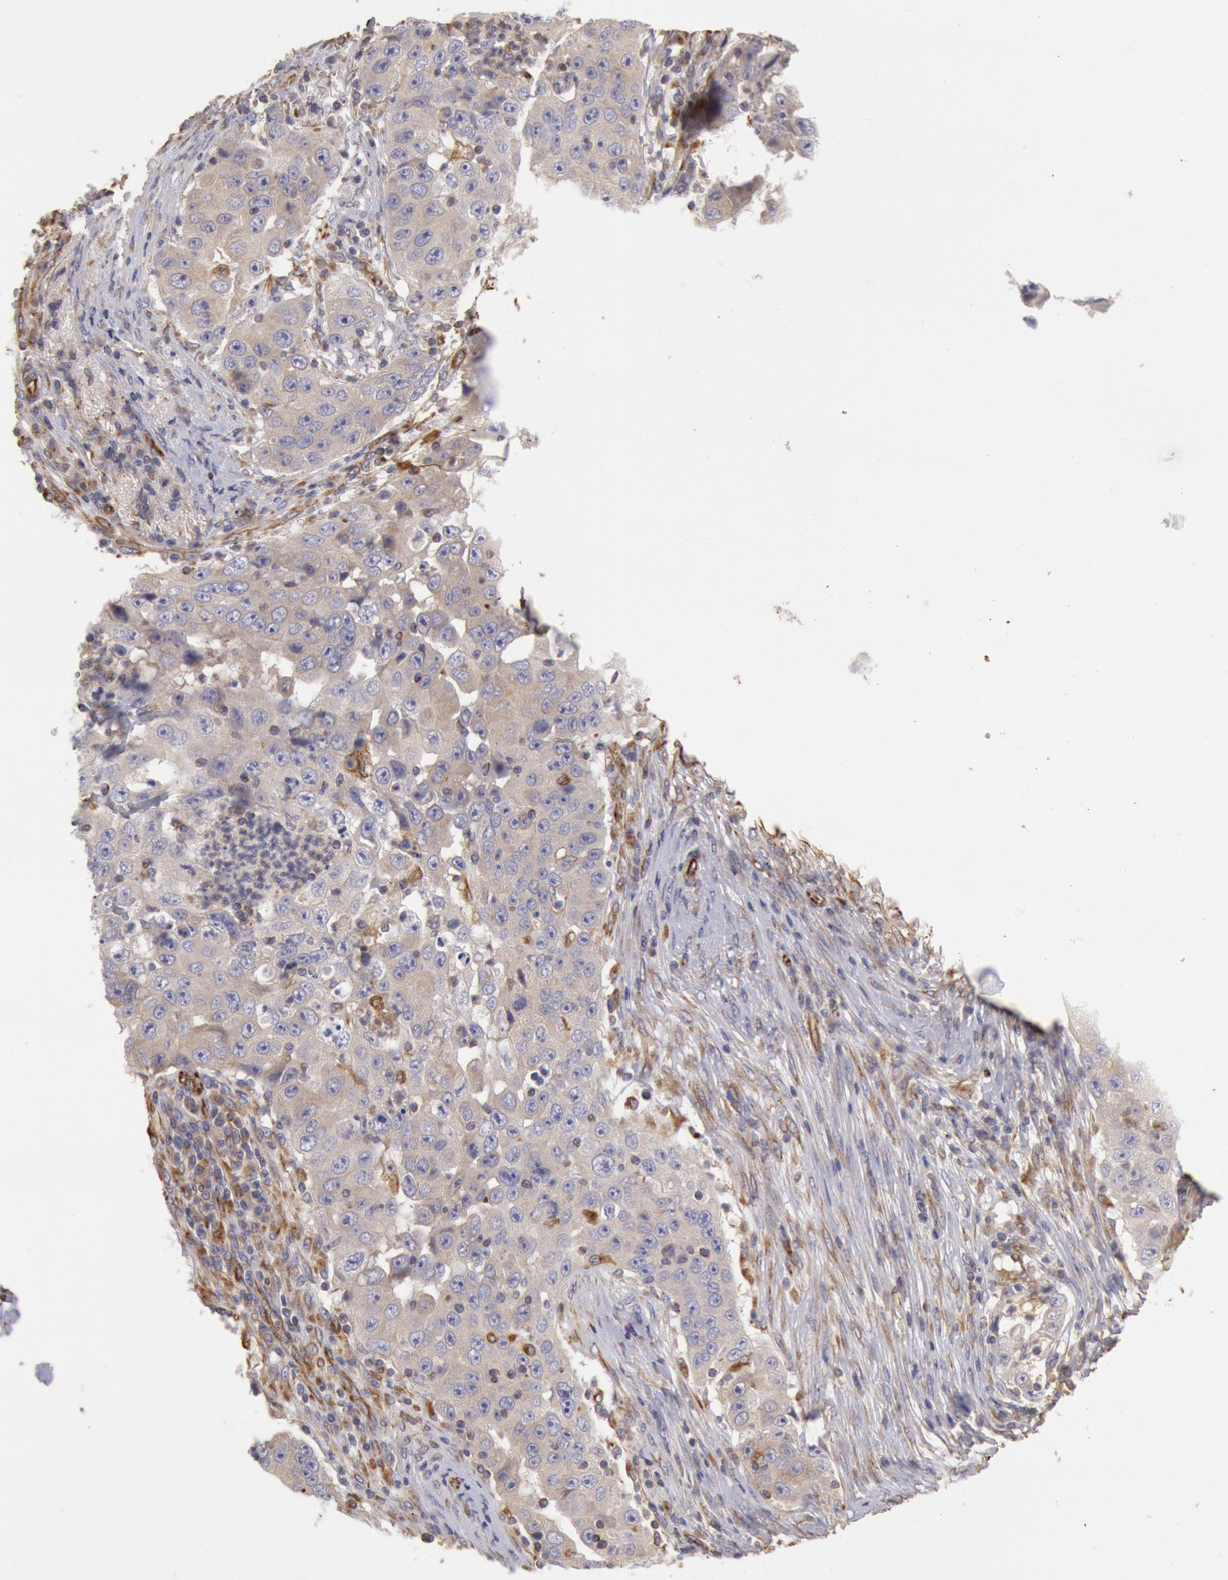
{"staining": {"intensity": "weak", "quantity": "25%-75%", "location": "cytoplasmic/membranous"}, "tissue": "lung cancer", "cell_type": "Tumor cells", "image_type": "cancer", "snomed": [{"axis": "morphology", "description": "Squamous cell carcinoma, NOS"}, {"axis": "topography", "description": "Lung"}], "caption": "Human squamous cell carcinoma (lung) stained with a brown dye exhibits weak cytoplasmic/membranous positive positivity in approximately 25%-75% of tumor cells.", "gene": "RNF139", "patient": {"sex": "male", "age": 64}}